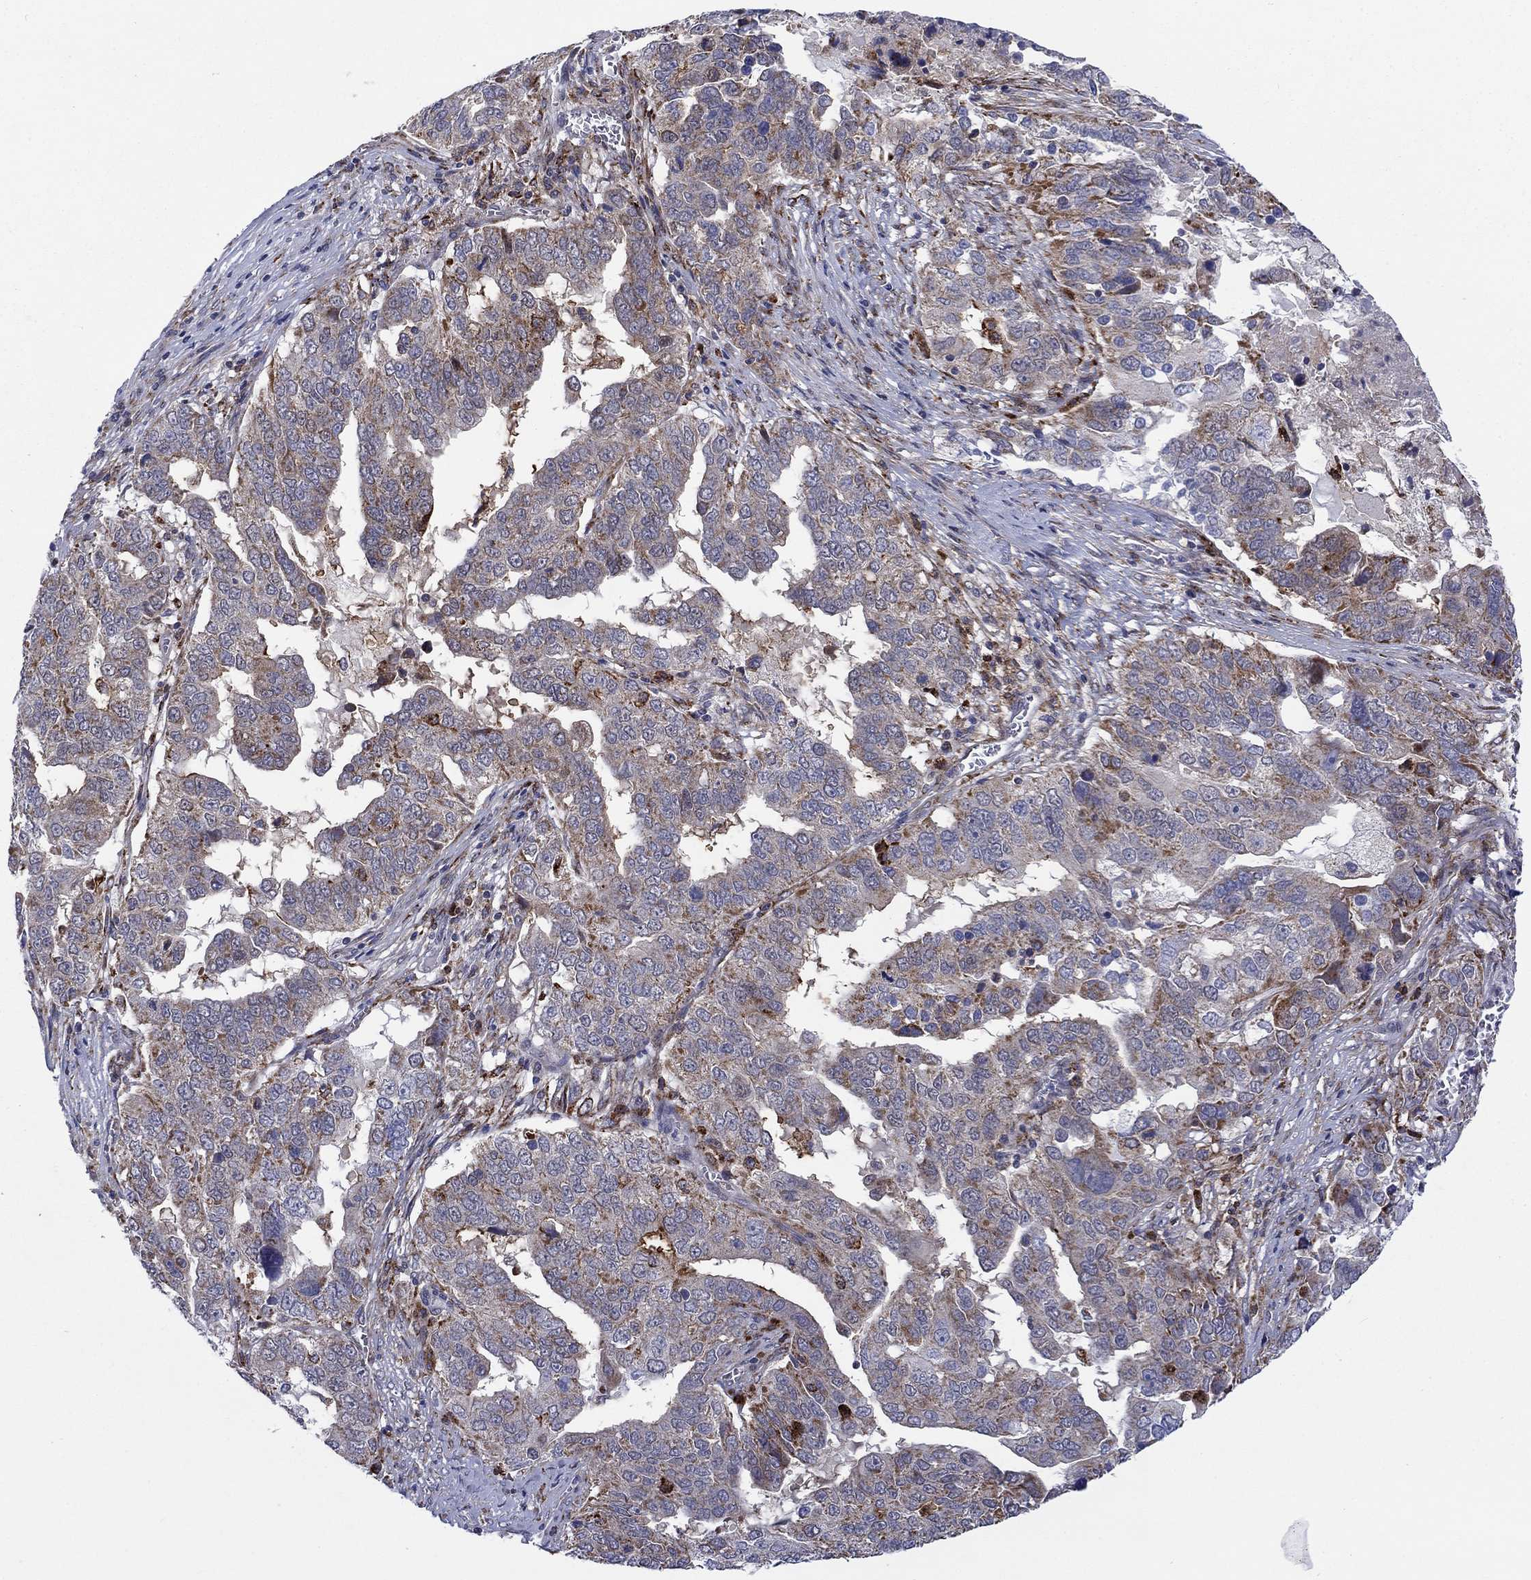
{"staining": {"intensity": "moderate", "quantity": ">75%", "location": "cytoplasmic/membranous"}, "tissue": "ovarian cancer", "cell_type": "Tumor cells", "image_type": "cancer", "snomed": [{"axis": "morphology", "description": "Carcinoma, endometroid"}, {"axis": "topography", "description": "Soft tissue"}, {"axis": "topography", "description": "Ovary"}], "caption": "Ovarian endometroid carcinoma tissue displays moderate cytoplasmic/membranous expression in approximately >75% of tumor cells, visualized by immunohistochemistry.", "gene": "SLC35F2", "patient": {"sex": "female", "age": 52}}